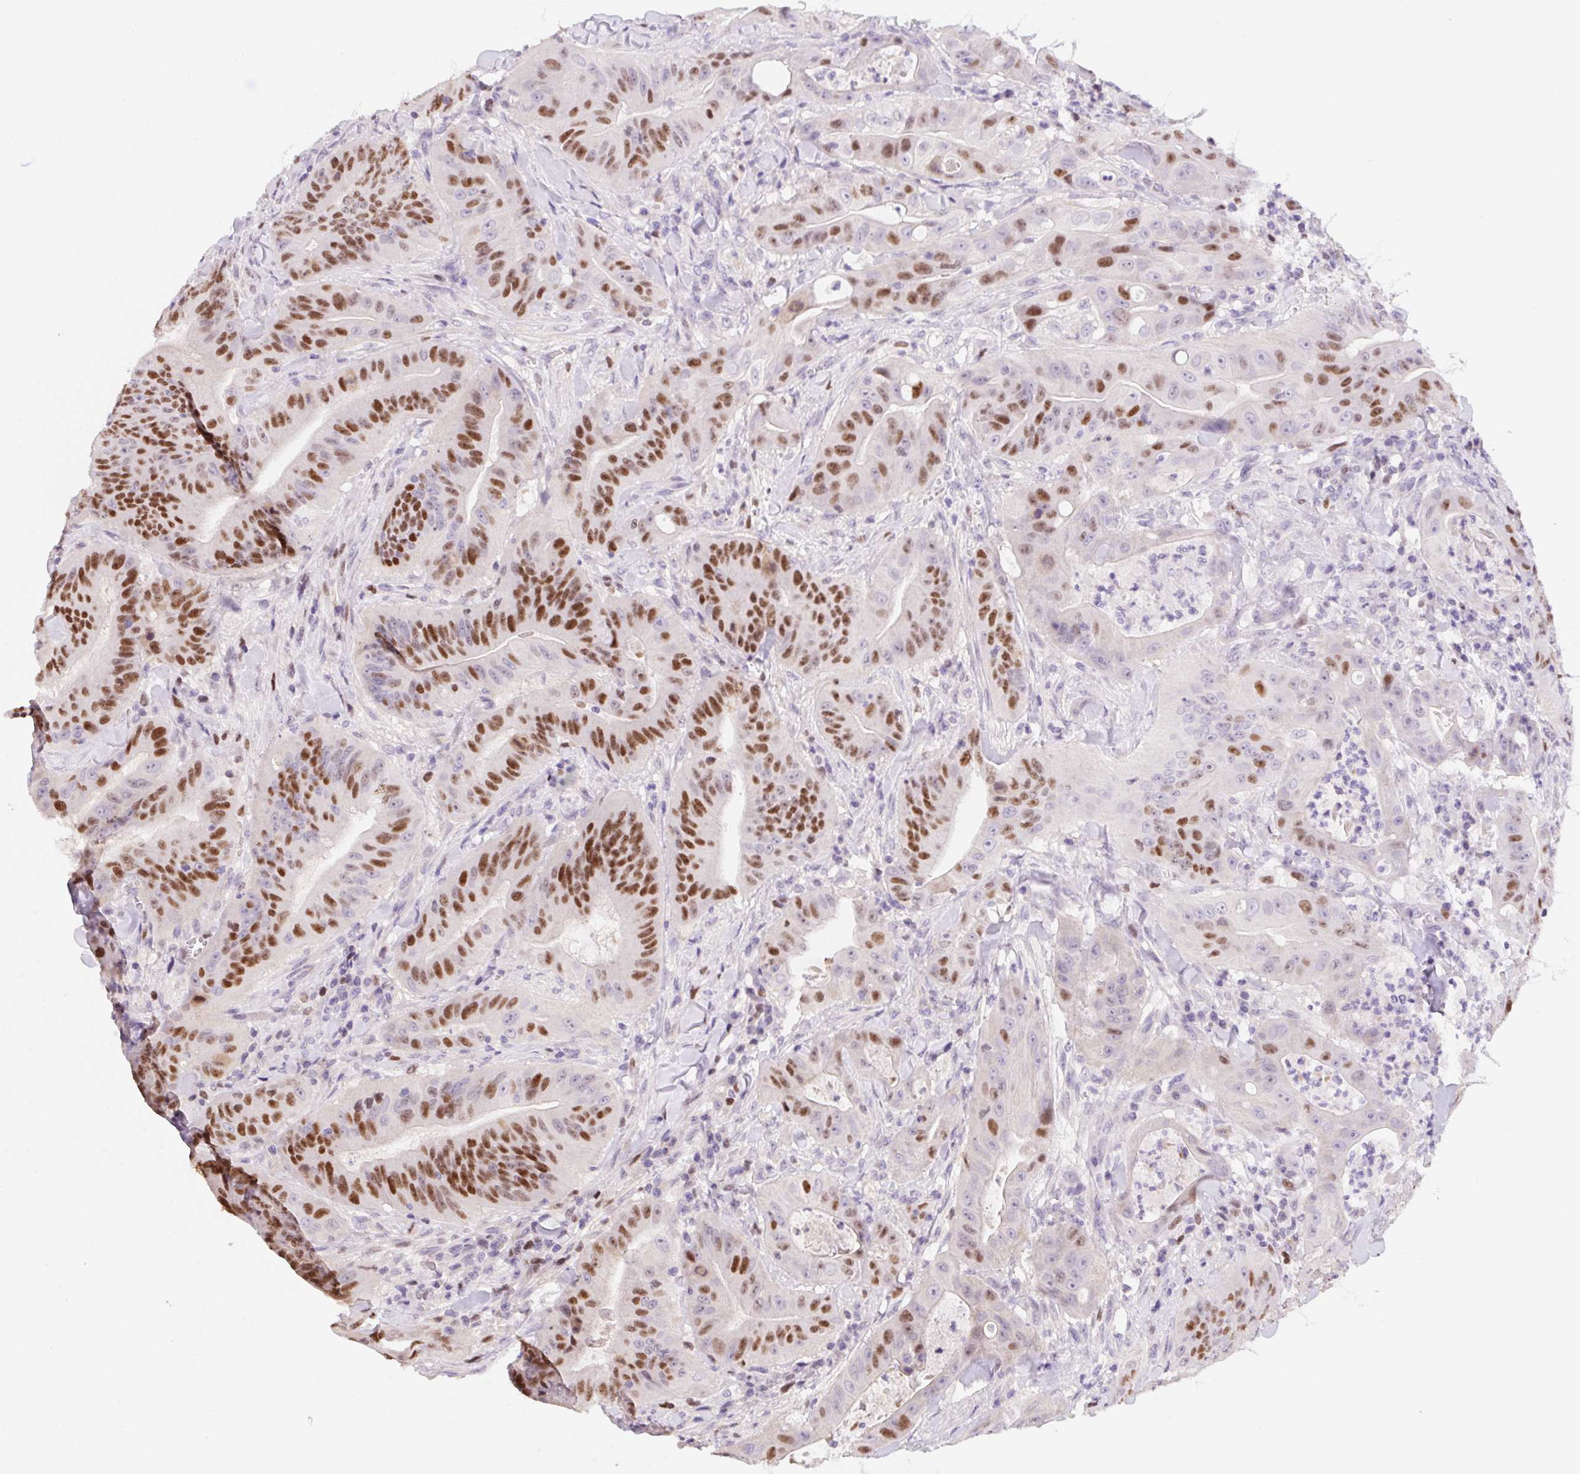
{"staining": {"intensity": "moderate", "quantity": ">75%", "location": "nuclear"}, "tissue": "colorectal cancer", "cell_type": "Tumor cells", "image_type": "cancer", "snomed": [{"axis": "morphology", "description": "Adenocarcinoma, NOS"}, {"axis": "topography", "description": "Colon"}], "caption": "About >75% of tumor cells in human adenocarcinoma (colorectal) show moderate nuclear protein expression as visualized by brown immunohistochemical staining.", "gene": "HELLS", "patient": {"sex": "male", "age": 33}}